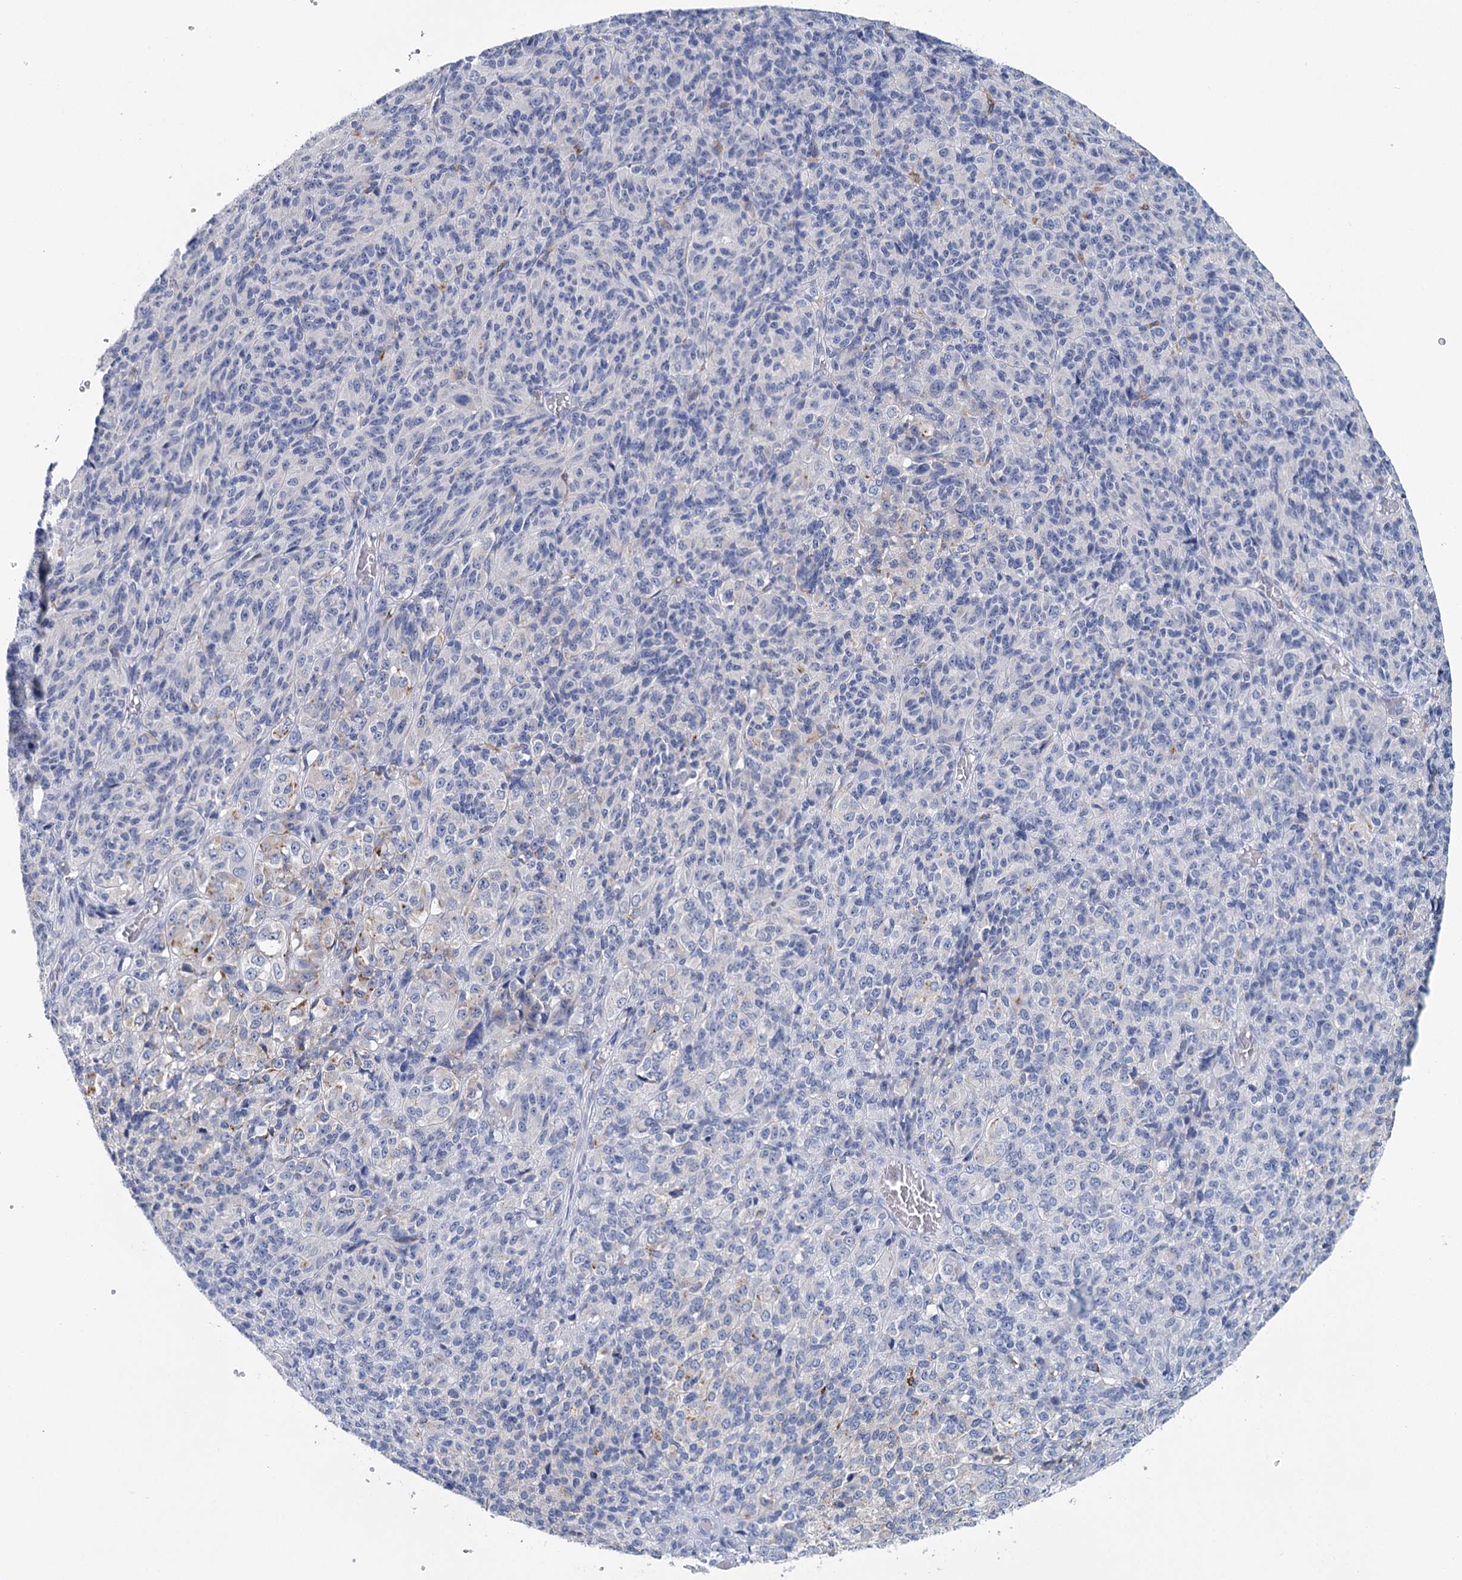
{"staining": {"intensity": "negative", "quantity": "none", "location": "none"}, "tissue": "melanoma", "cell_type": "Tumor cells", "image_type": "cancer", "snomed": [{"axis": "morphology", "description": "Malignant melanoma, Metastatic site"}, {"axis": "topography", "description": "Brain"}], "caption": "Immunohistochemical staining of human malignant melanoma (metastatic site) demonstrates no significant staining in tumor cells. (Brightfield microscopy of DAB IHC at high magnification).", "gene": "METTL7B", "patient": {"sex": "female", "age": 56}}